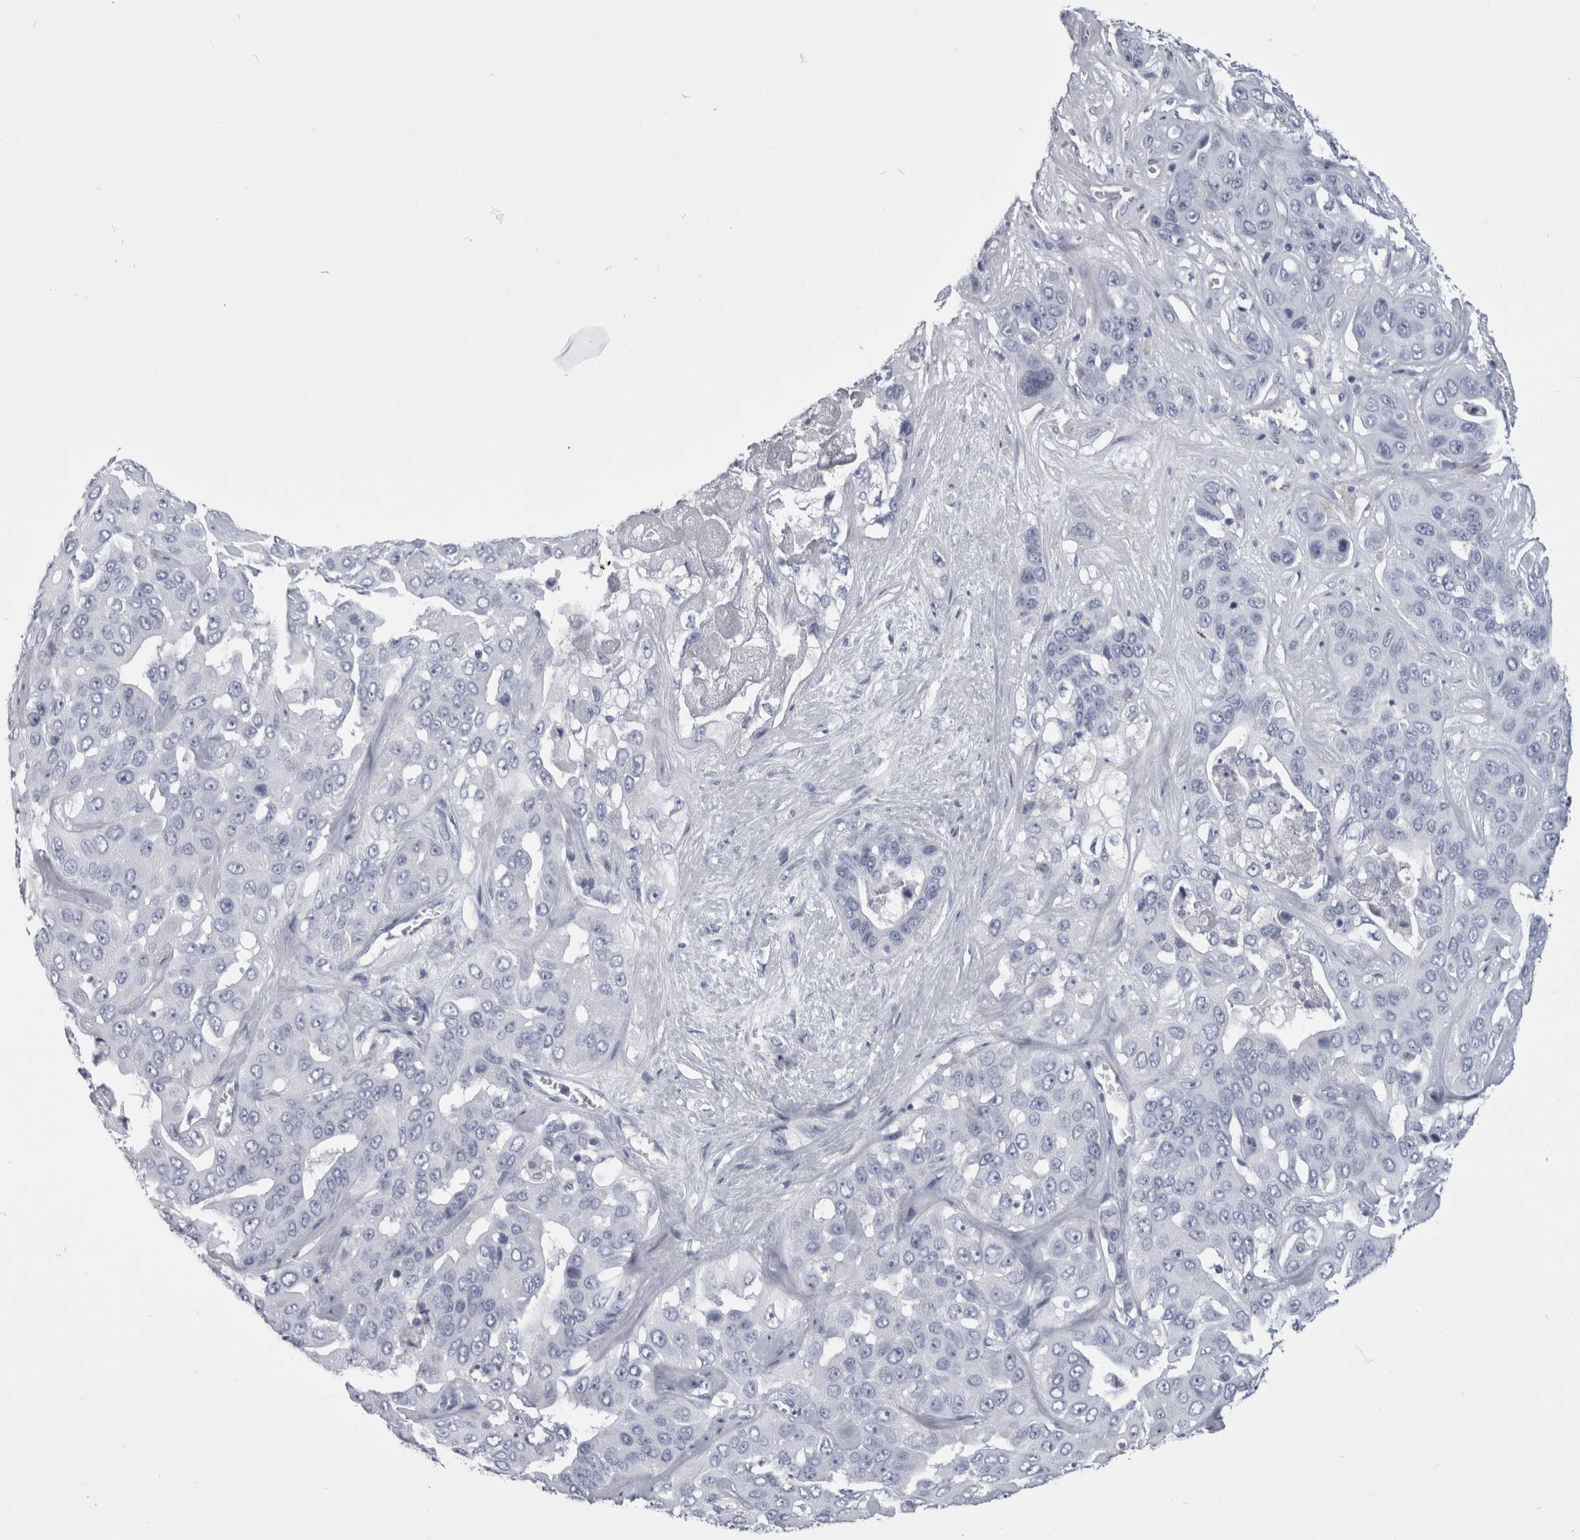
{"staining": {"intensity": "negative", "quantity": "none", "location": "none"}, "tissue": "liver cancer", "cell_type": "Tumor cells", "image_type": "cancer", "snomed": [{"axis": "morphology", "description": "Cholangiocarcinoma"}, {"axis": "topography", "description": "Liver"}], "caption": "Tumor cells show no significant protein staining in liver cancer (cholangiocarcinoma).", "gene": "PAX5", "patient": {"sex": "female", "age": 52}}